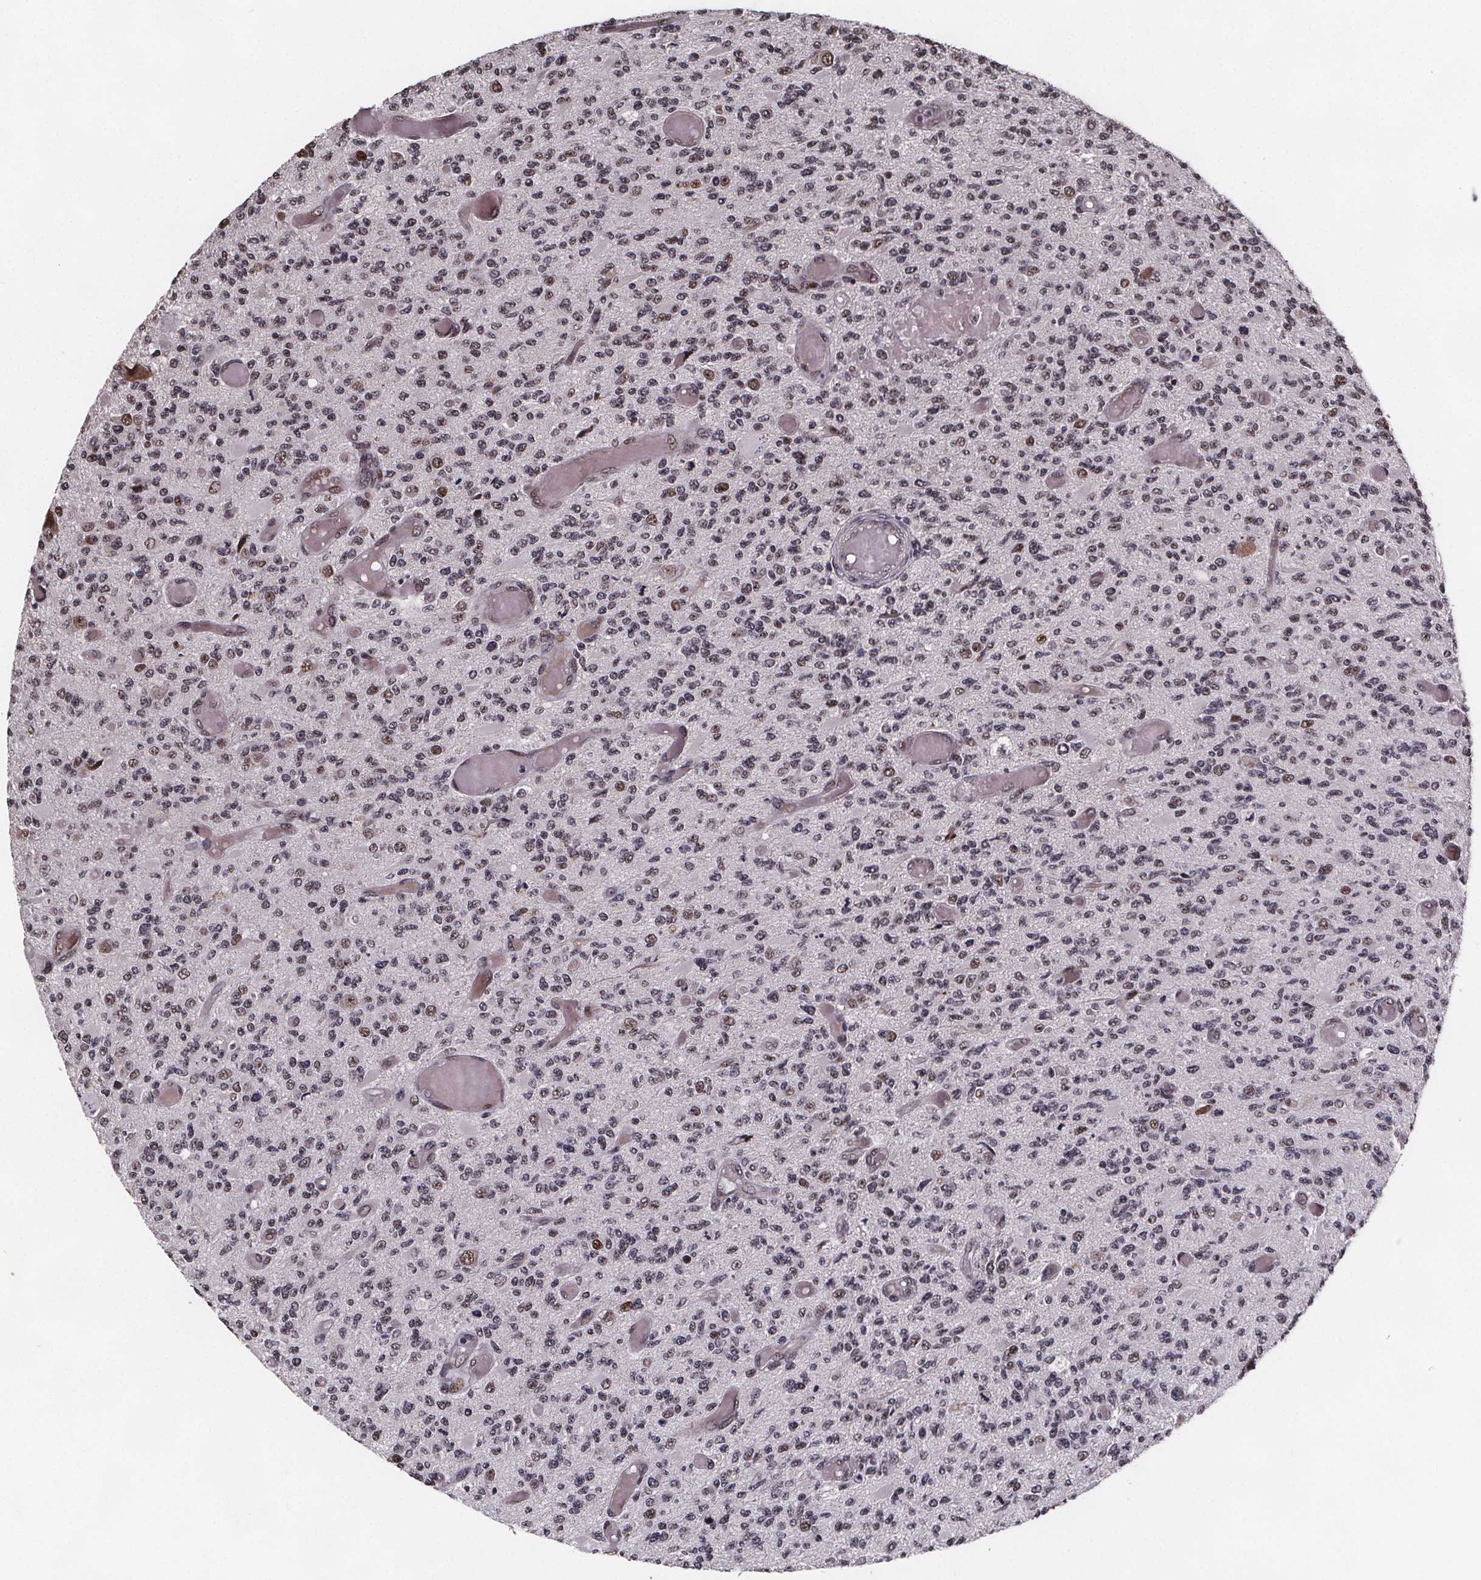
{"staining": {"intensity": "moderate", "quantity": ">75%", "location": "nuclear"}, "tissue": "glioma", "cell_type": "Tumor cells", "image_type": "cancer", "snomed": [{"axis": "morphology", "description": "Glioma, malignant, High grade"}, {"axis": "topography", "description": "Brain"}], "caption": "Malignant glioma (high-grade) stained for a protein exhibits moderate nuclear positivity in tumor cells.", "gene": "U2SURP", "patient": {"sex": "female", "age": 63}}